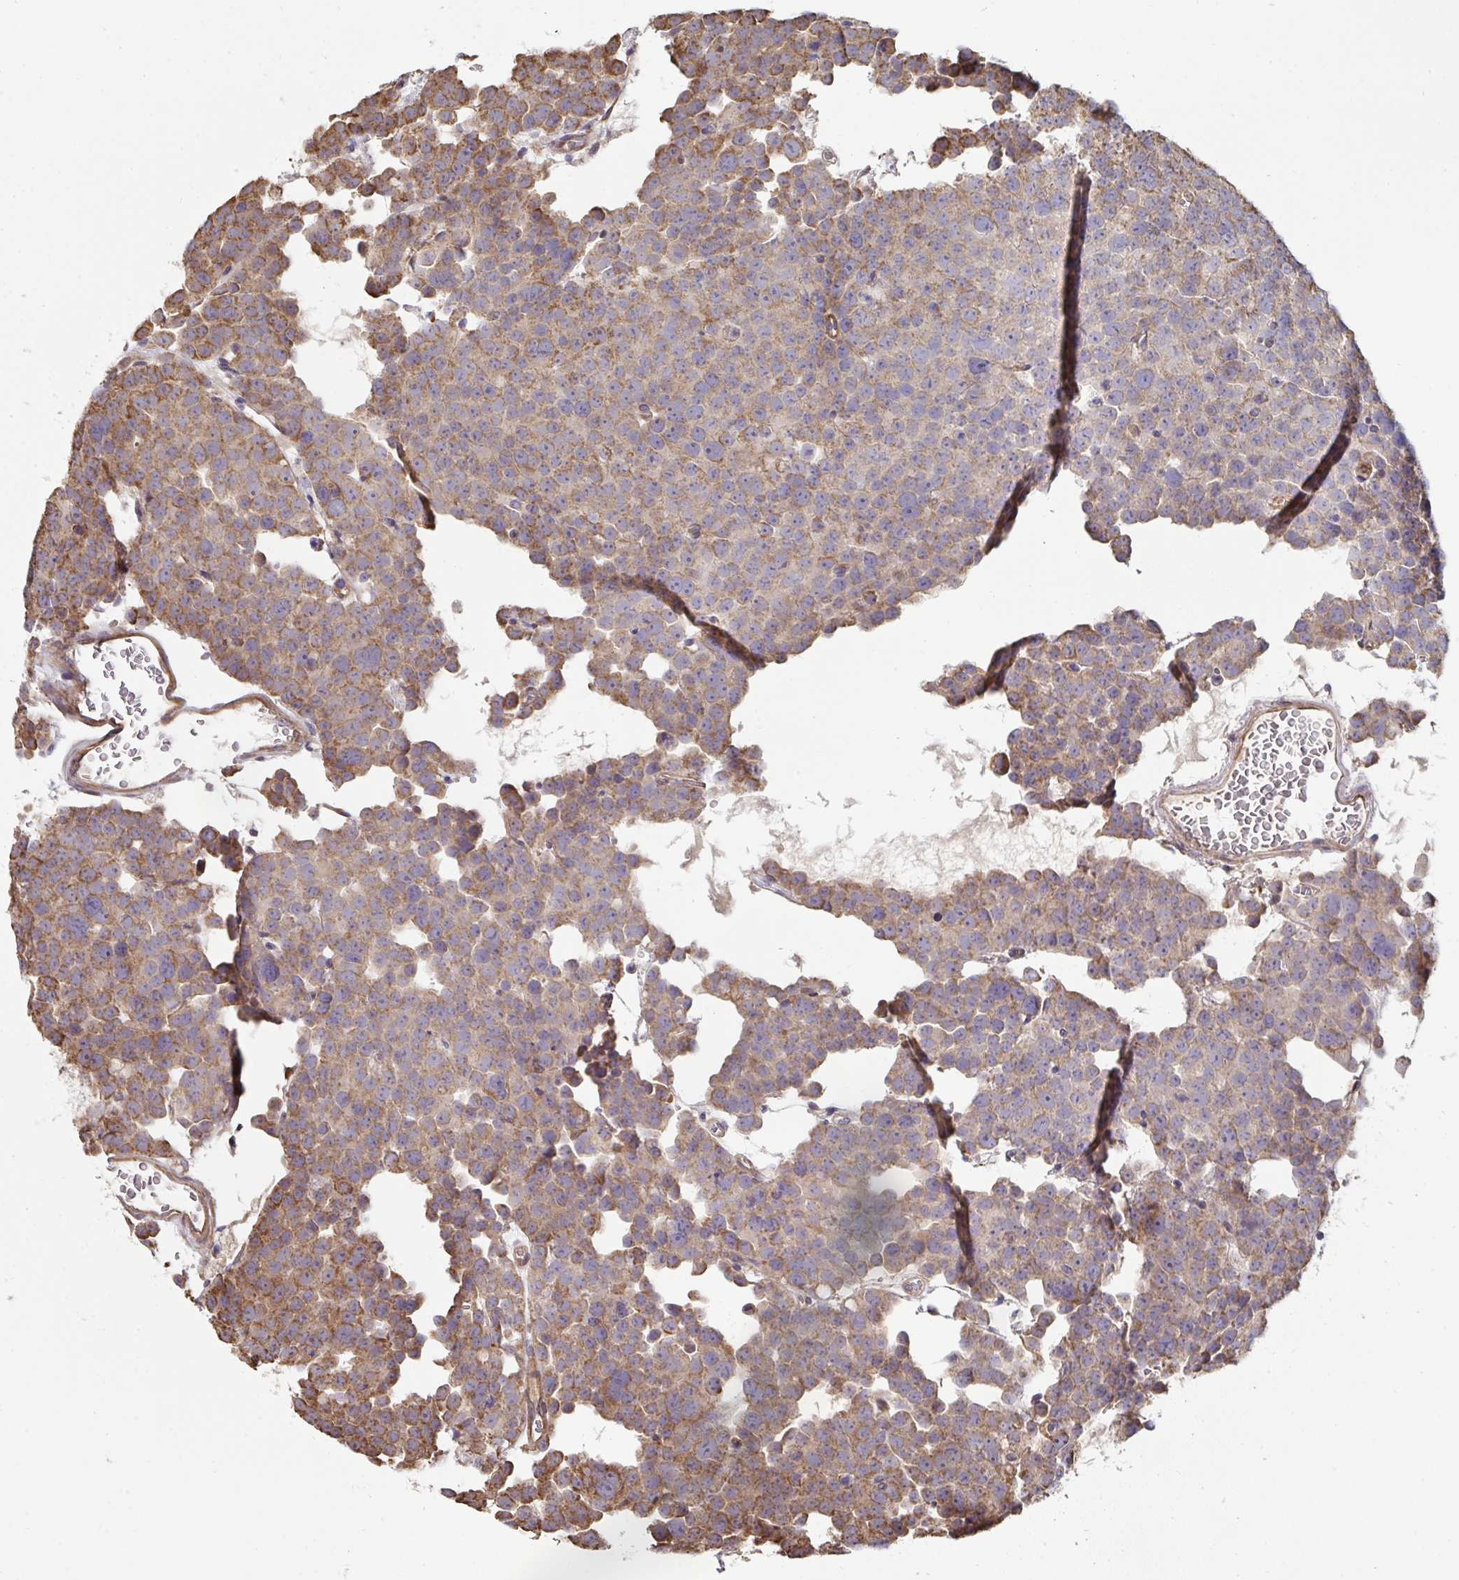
{"staining": {"intensity": "moderate", "quantity": ">75%", "location": "cytoplasmic/membranous"}, "tissue": "testis cancer", "cell_type": "Tumor cells", "image_type": "cancer", "snomed": [{"axis": "morphology", "description": "Seminoma, NOS"}, {"axis": "topography", "description": "Testis"}], "caption": "Testis cancer (seminoma) stained for a protein (brown) reveals moderate cytoplasmic/membranous positive positivity in approximately >75% of tumor cells.", "gene": "AGTPBP1", "patient": {"sex": "male", "age": 71}}